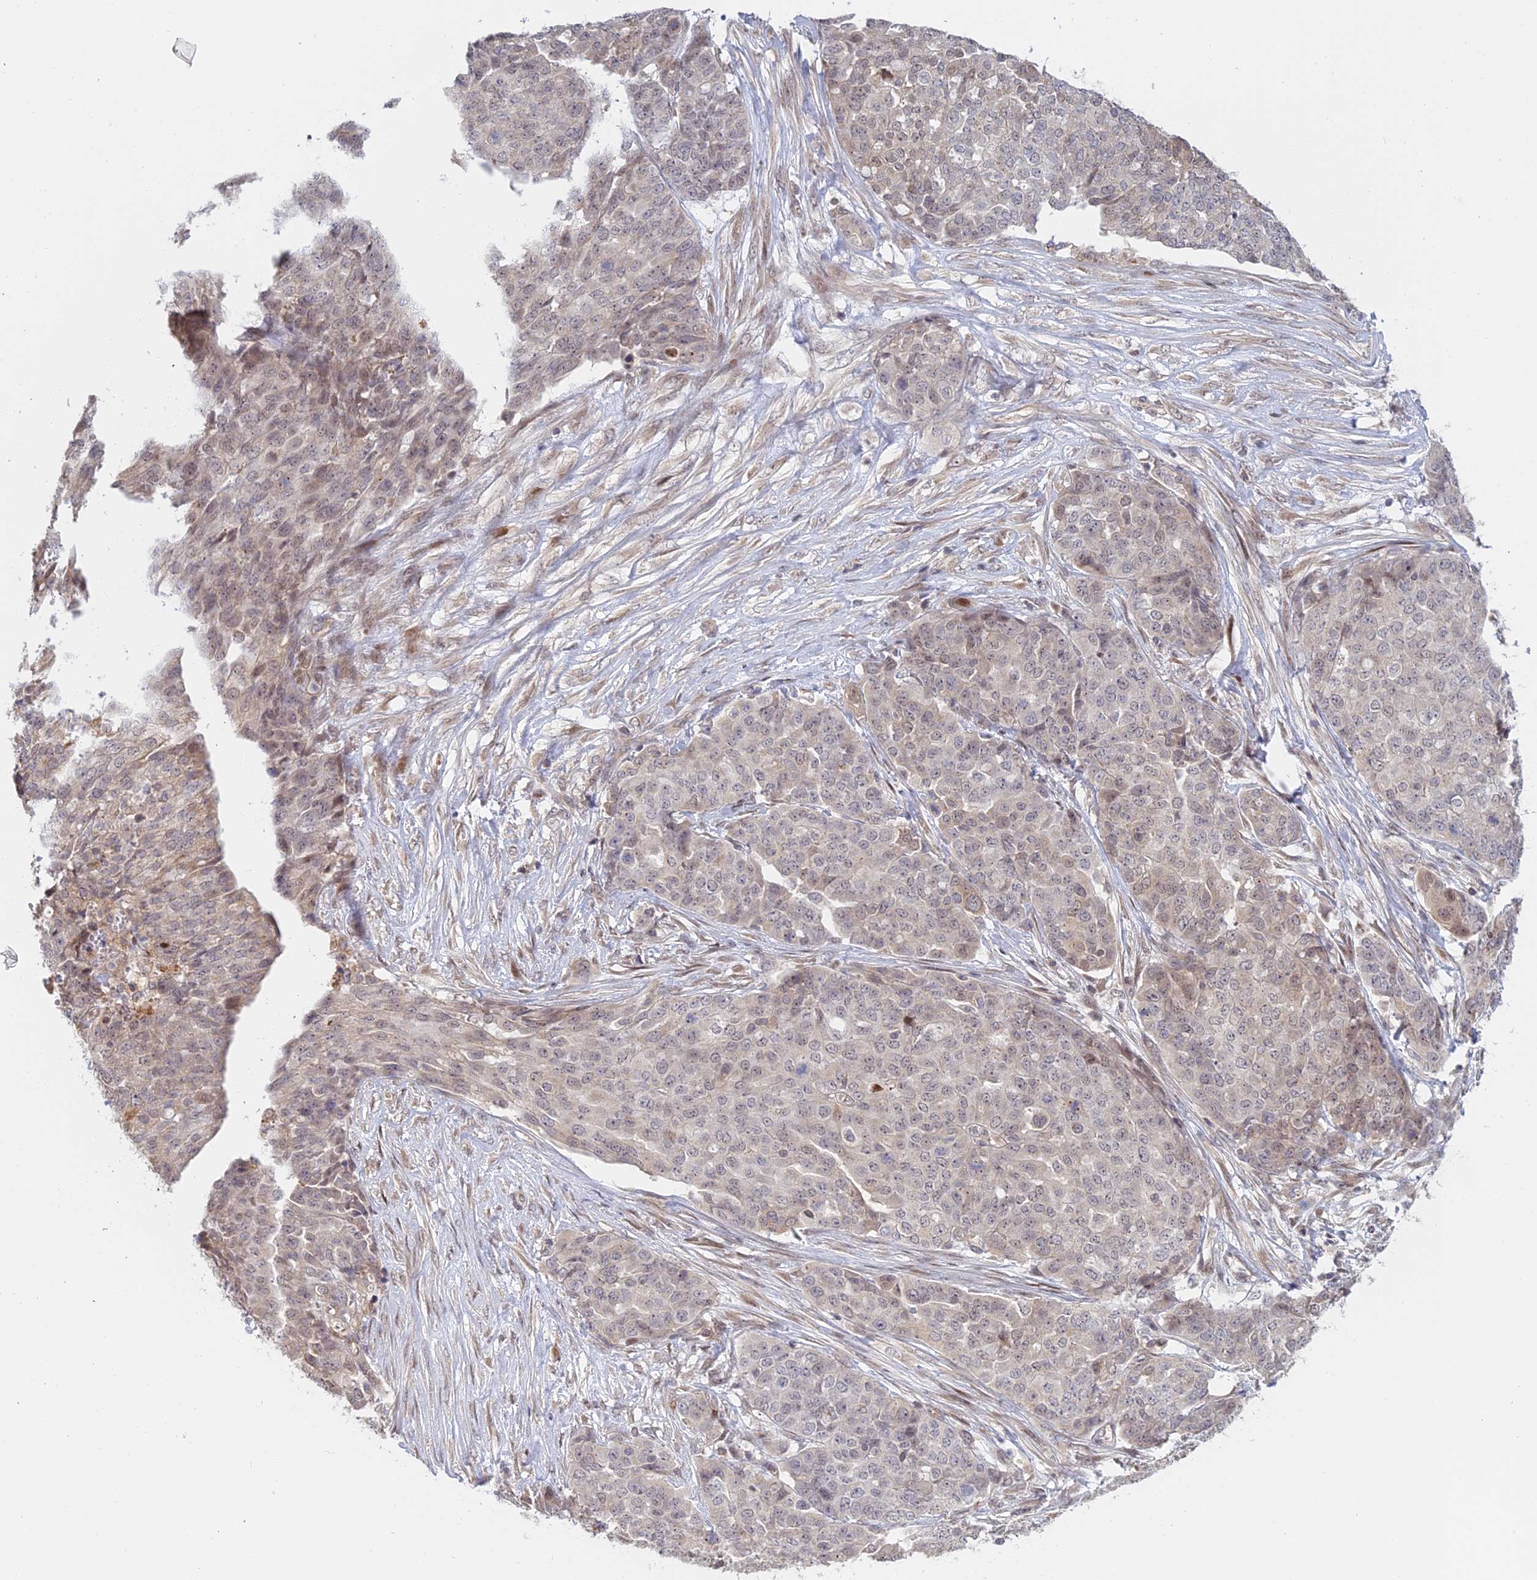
{"staining": {"intensity": "weak", "quantity": "<25%", "location": "nuclear"}, "tissue": "ovarian cancer", "cell_type": "Tumor cells", "image_type": "cancer", "snomed": [{"axis": "morphology", "description": "Cystadenocarcinoma, serous, NOS"}, {"axis": "topography", "description": "Soft tissue"}, {"axis": "topography", "description": "Ovary"}], "caption": "Ovarian cancer (serous cystadenocarcinoma) stained for a protein using immunohistochemistry (IHC) shows no staining tumor cells.", "gene": "GSKIP", "patient": {"sex": "female", "age": 57}}